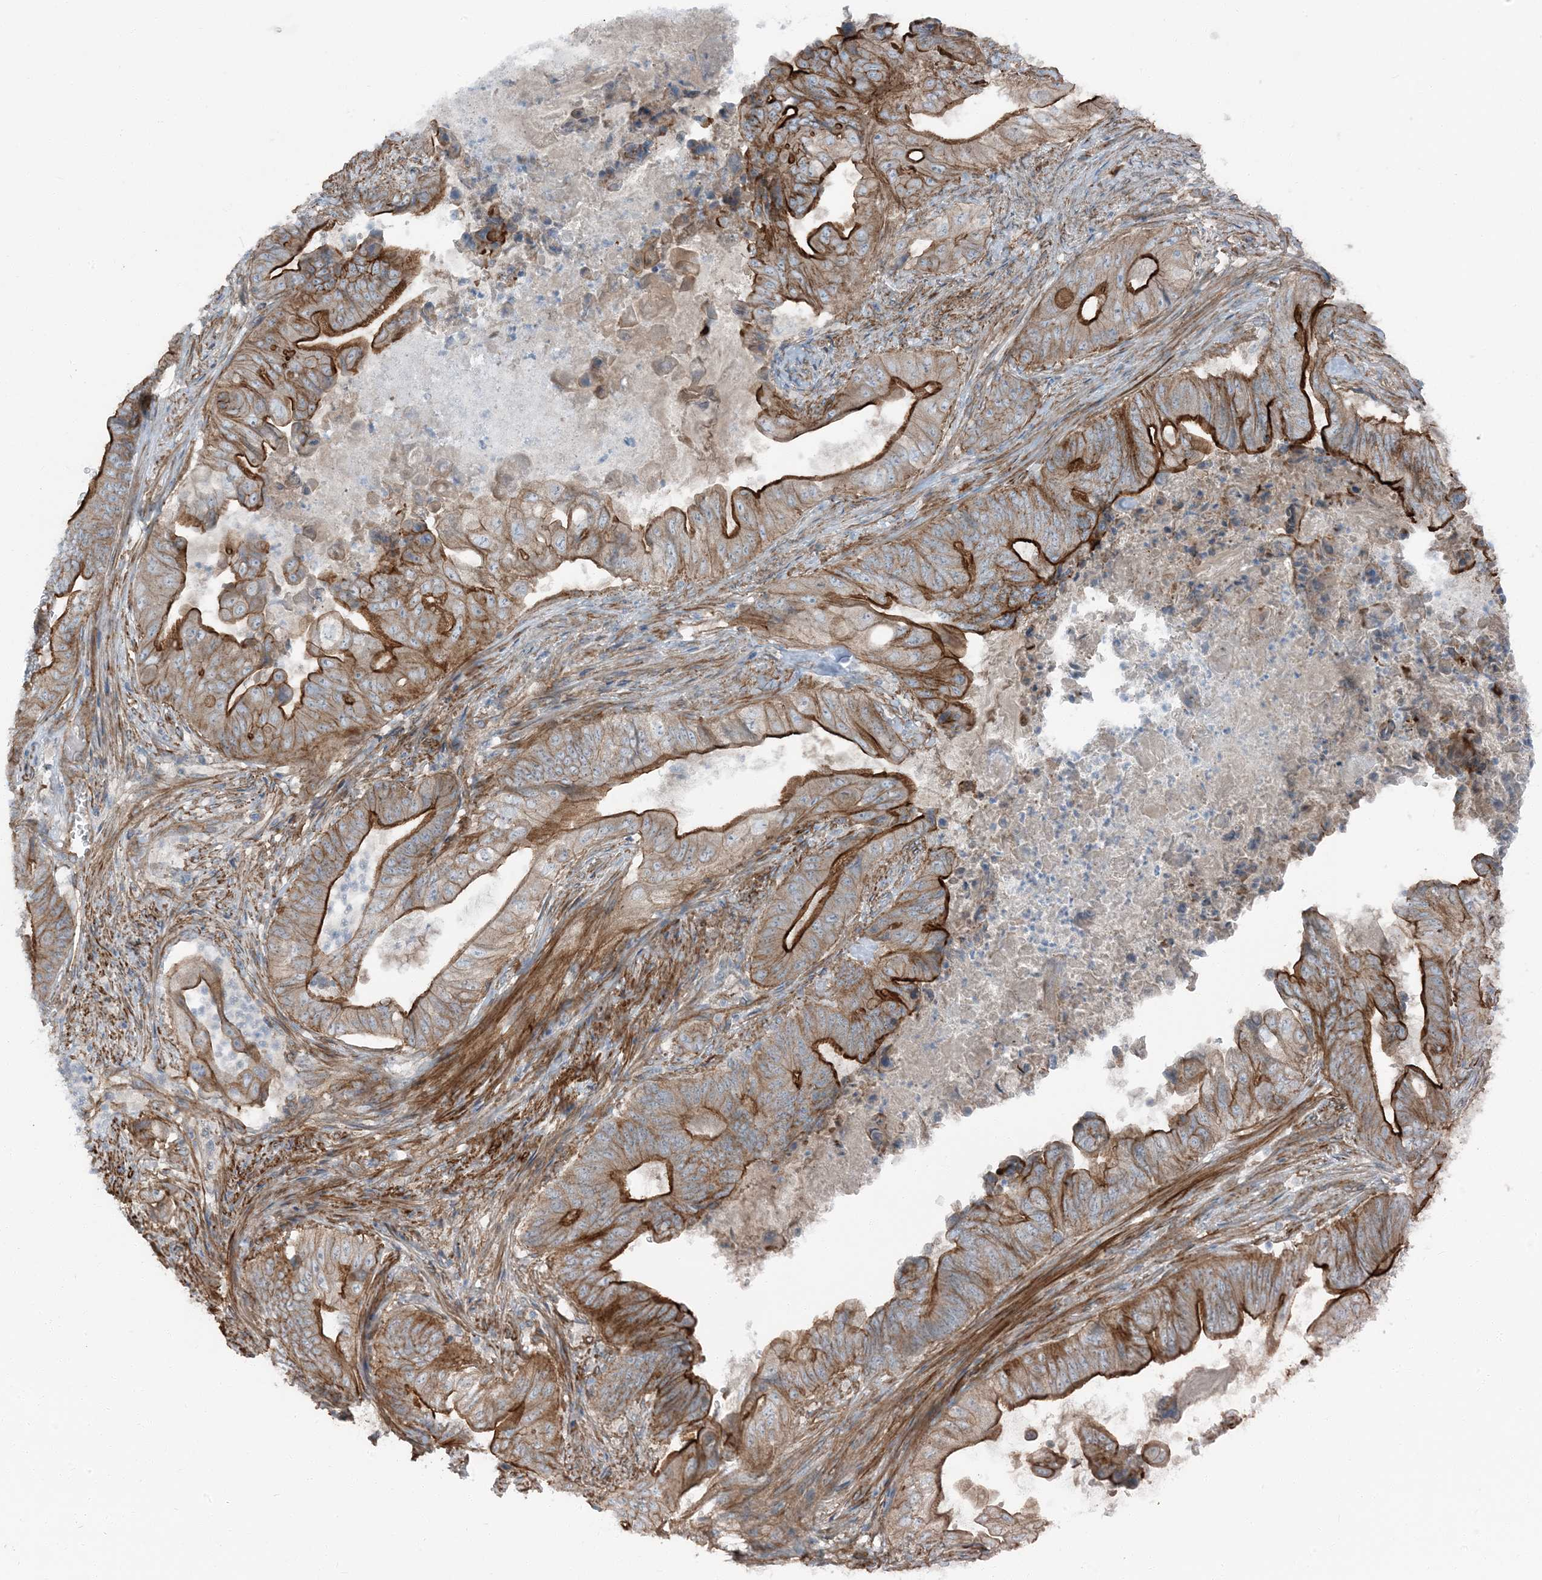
{"staining": {"intensity": "strong", "quantity": ">75%", "location": "cytoplasmic/membranous"}, "tissue": "stomach cancer", "cell_type": "Tumor cells", "image_type": "cancer", "snomed": [{"axis": "morphology", "description": "Adenocarcinoma, NOS"}, {"axis": "topography", "description": "Stomach"}], "caption": "Protein analysis of adenocarcinoma (stomach) tissue displays strong cytoplasmic/membranous positivity in about >75% of tumor cells.", "gene": "ZFP90", "patient": {"sex": "female", "age": 73}}